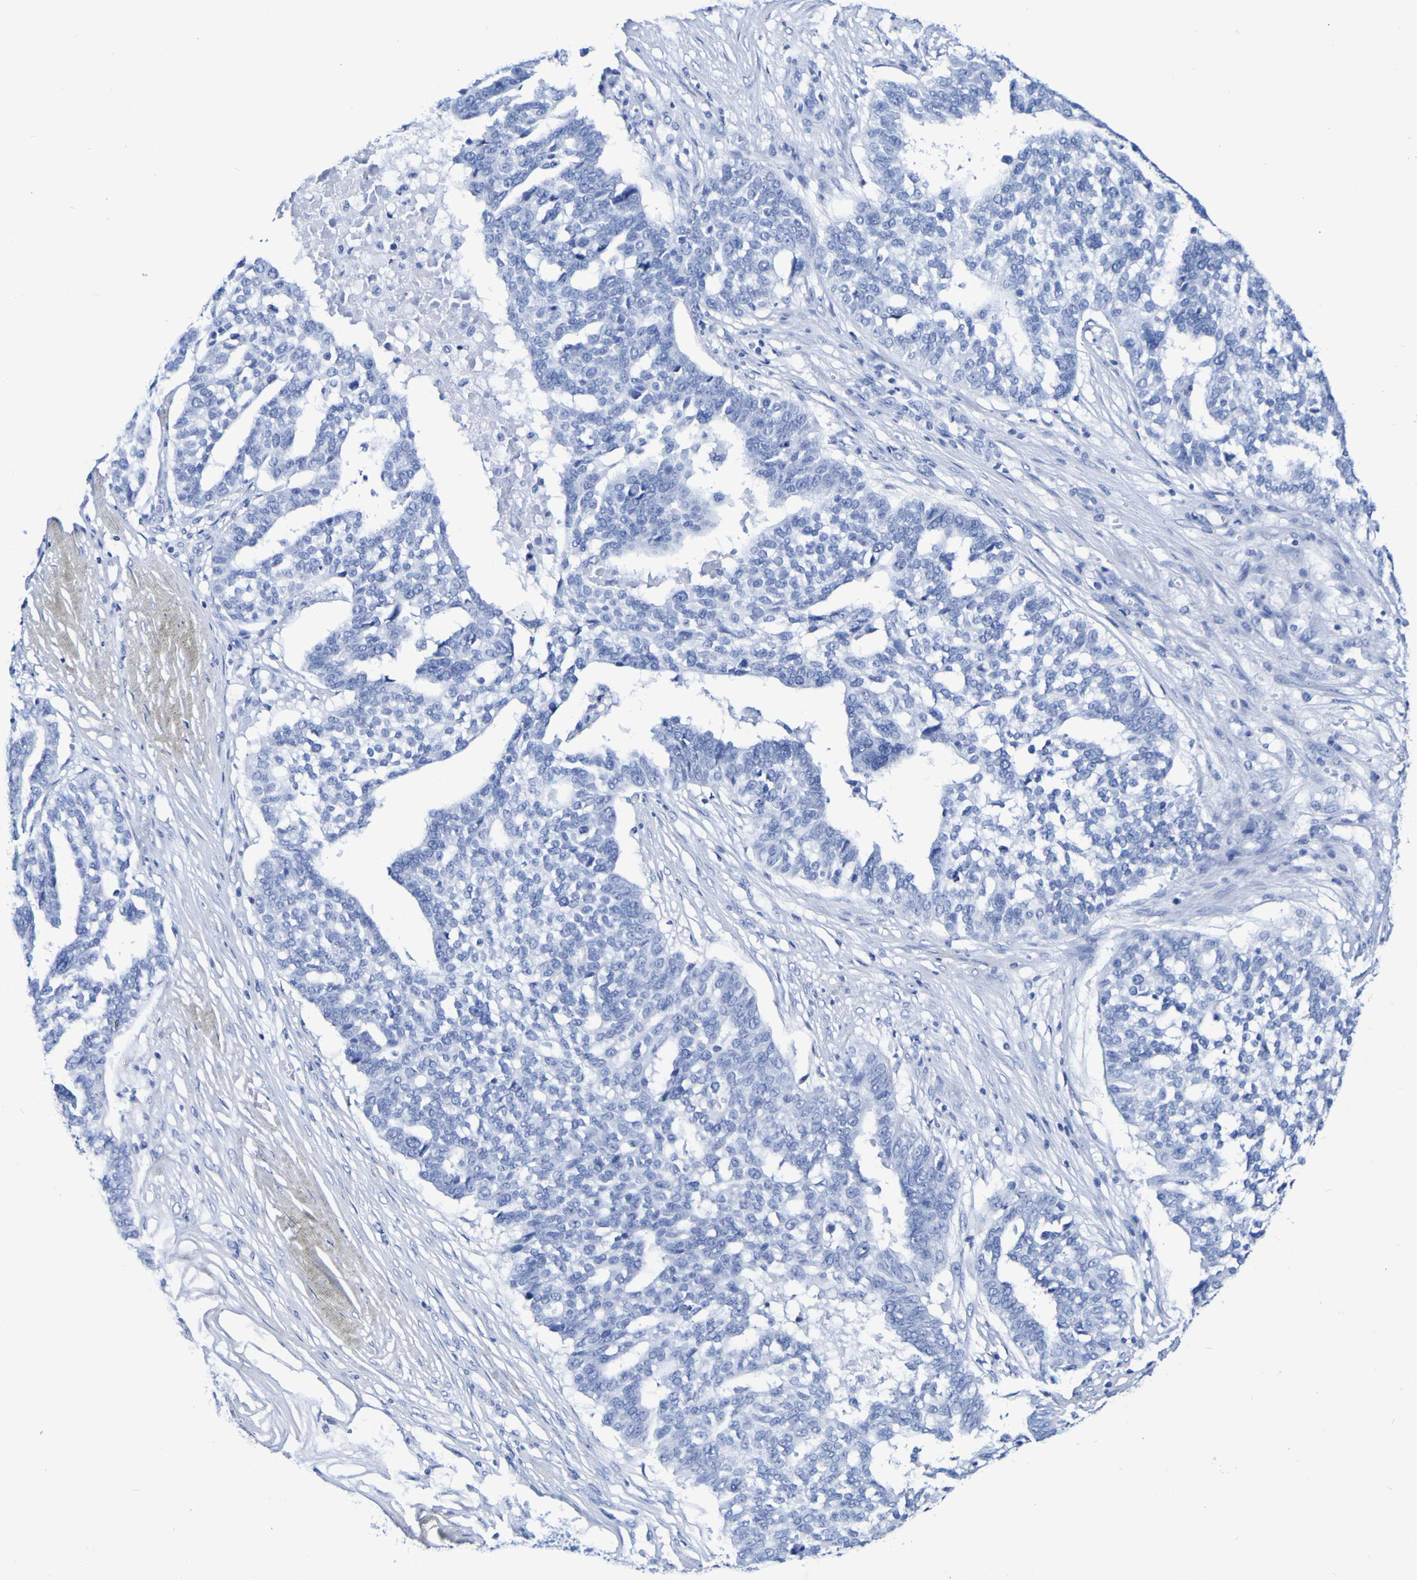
{"staining": {"intensity": "negative", "quantity": "none", "location": "none"}, "tissue": "ovarian cancer", "cell_type": "Tumor cells", "image_type": "cancer", "snomed": [{"axis": "morphology", "description": "Cystadenocarcinoma, serous, NOS"}, {"axis": "topography", "description": "Ovary"}], "caption": "High power microscopy photomicrograph of an immunohistochemistry (IHC) histopathology image of ovarian cancer, revealing no significant positivity in tumor cells.", "gene": "DPEP1", "patient": {"sex": "female", "age": 59}}